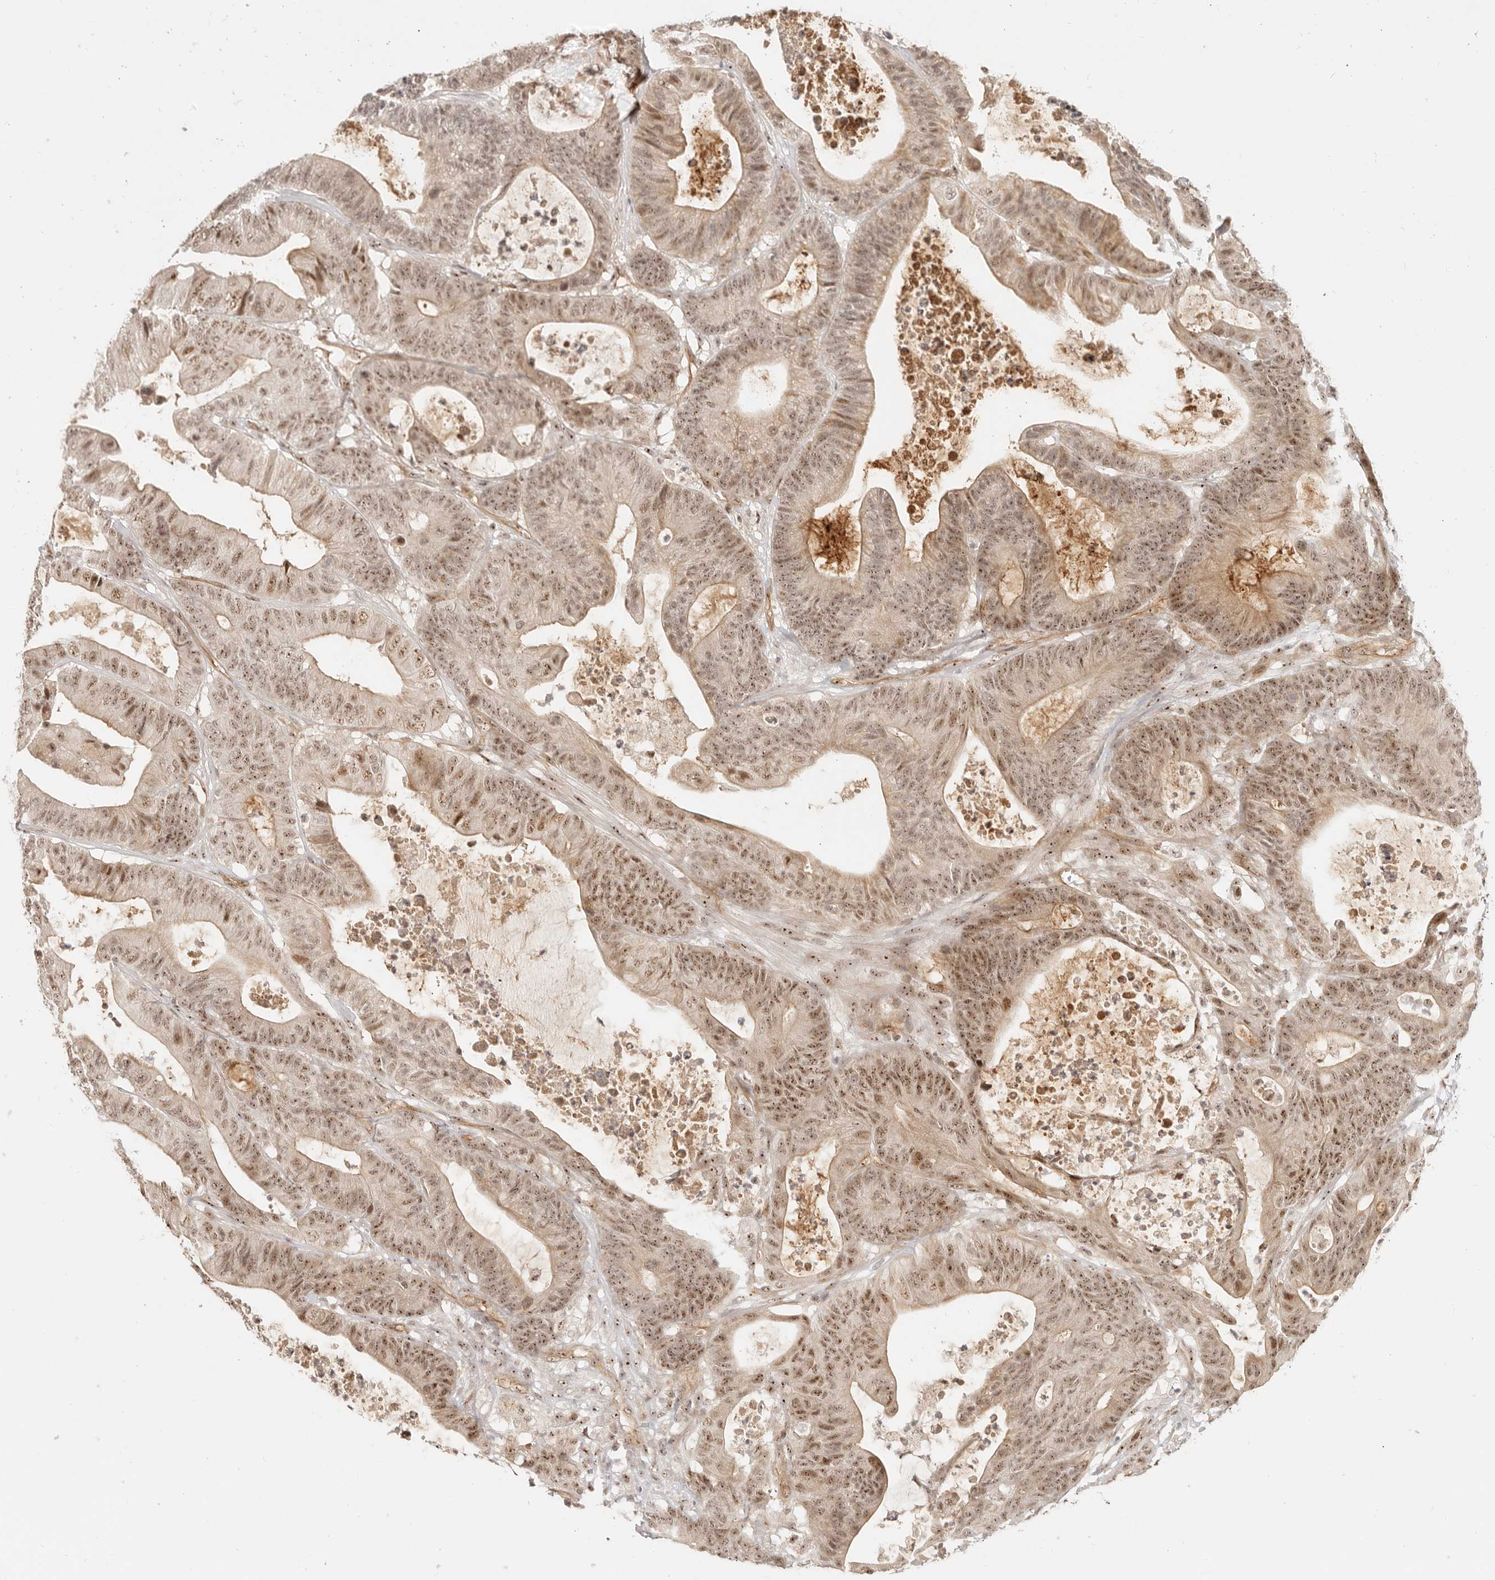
{"staining": {"intensity": "moderate", "quantity": ">75%", "location": "nuclear"}, "tissue": "colorectal cancer", "cell_type": "Tumor cells", "image_type": "cancer", "snomed": [{"axis": "morphology", "description": "Adenocarcinoma, NOS"}, {"axis": "topography", "description": "Colon"}], "caption": "Immunohistochemical staining of colorectal cancer exhibits medium levels of moderate nuclear protein positivity in about >75% of tumor cells.", "gene": "BAP1", "patient": {"sex": "female", "age": 84}}